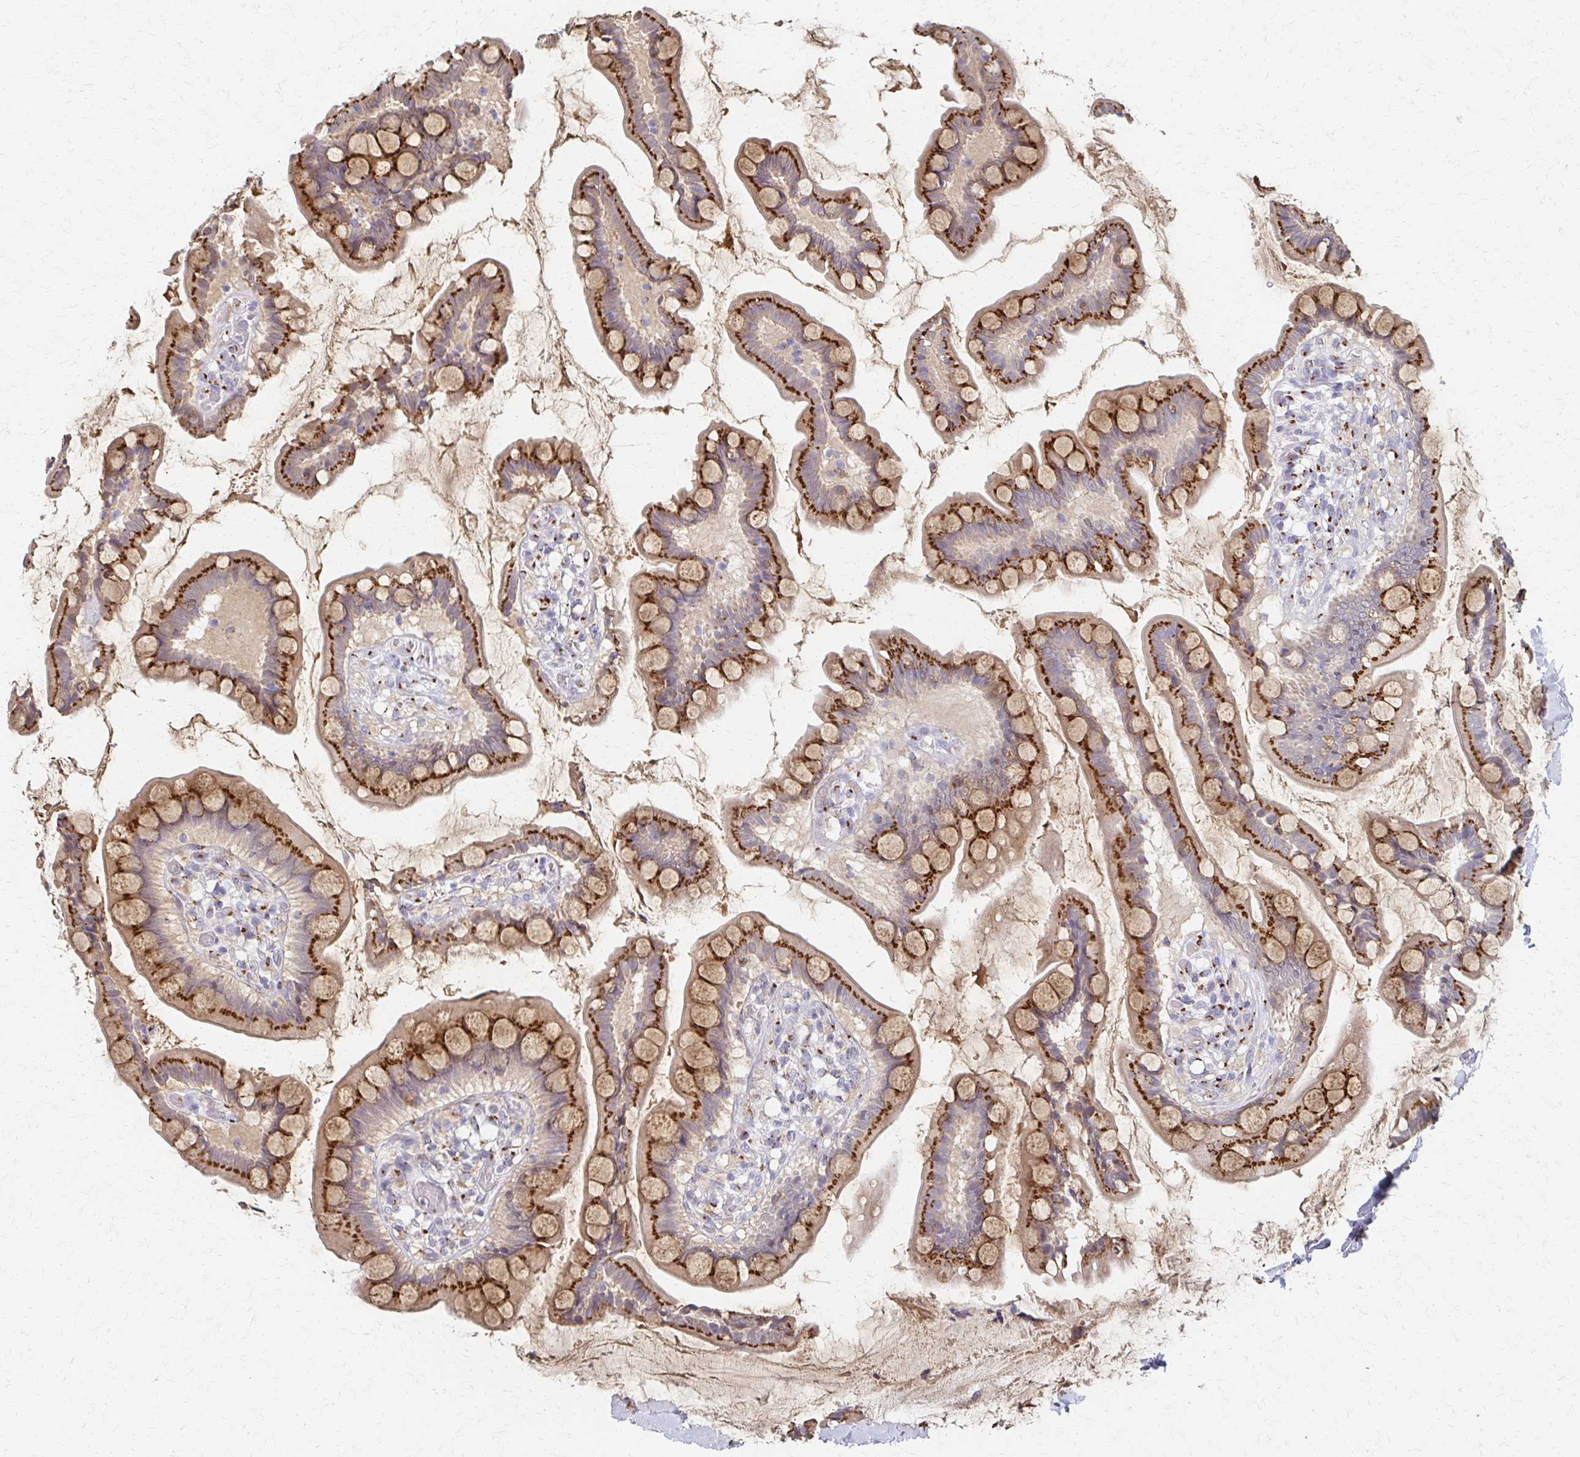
{"staining": {"intensity": "strong", "quantity": ">75%", "location": "cytoplasmic/membranous"}, "tissue": "small intestine", "cell_type": "Glandular cells", "image_type": "normal", "snomed": [{"axis": "morphology", "description": "Normal tissue, NOS"}, {"axis": "topography", "description": "Small intestine"}], "caption": "Human small intestine stained with a brown dye displays strong cytoplasmic/membranous positive expression in about >75% of glandular cells.", "gene": "ENSG00000254692", "patient": {"sex": "male", "age": 70}}